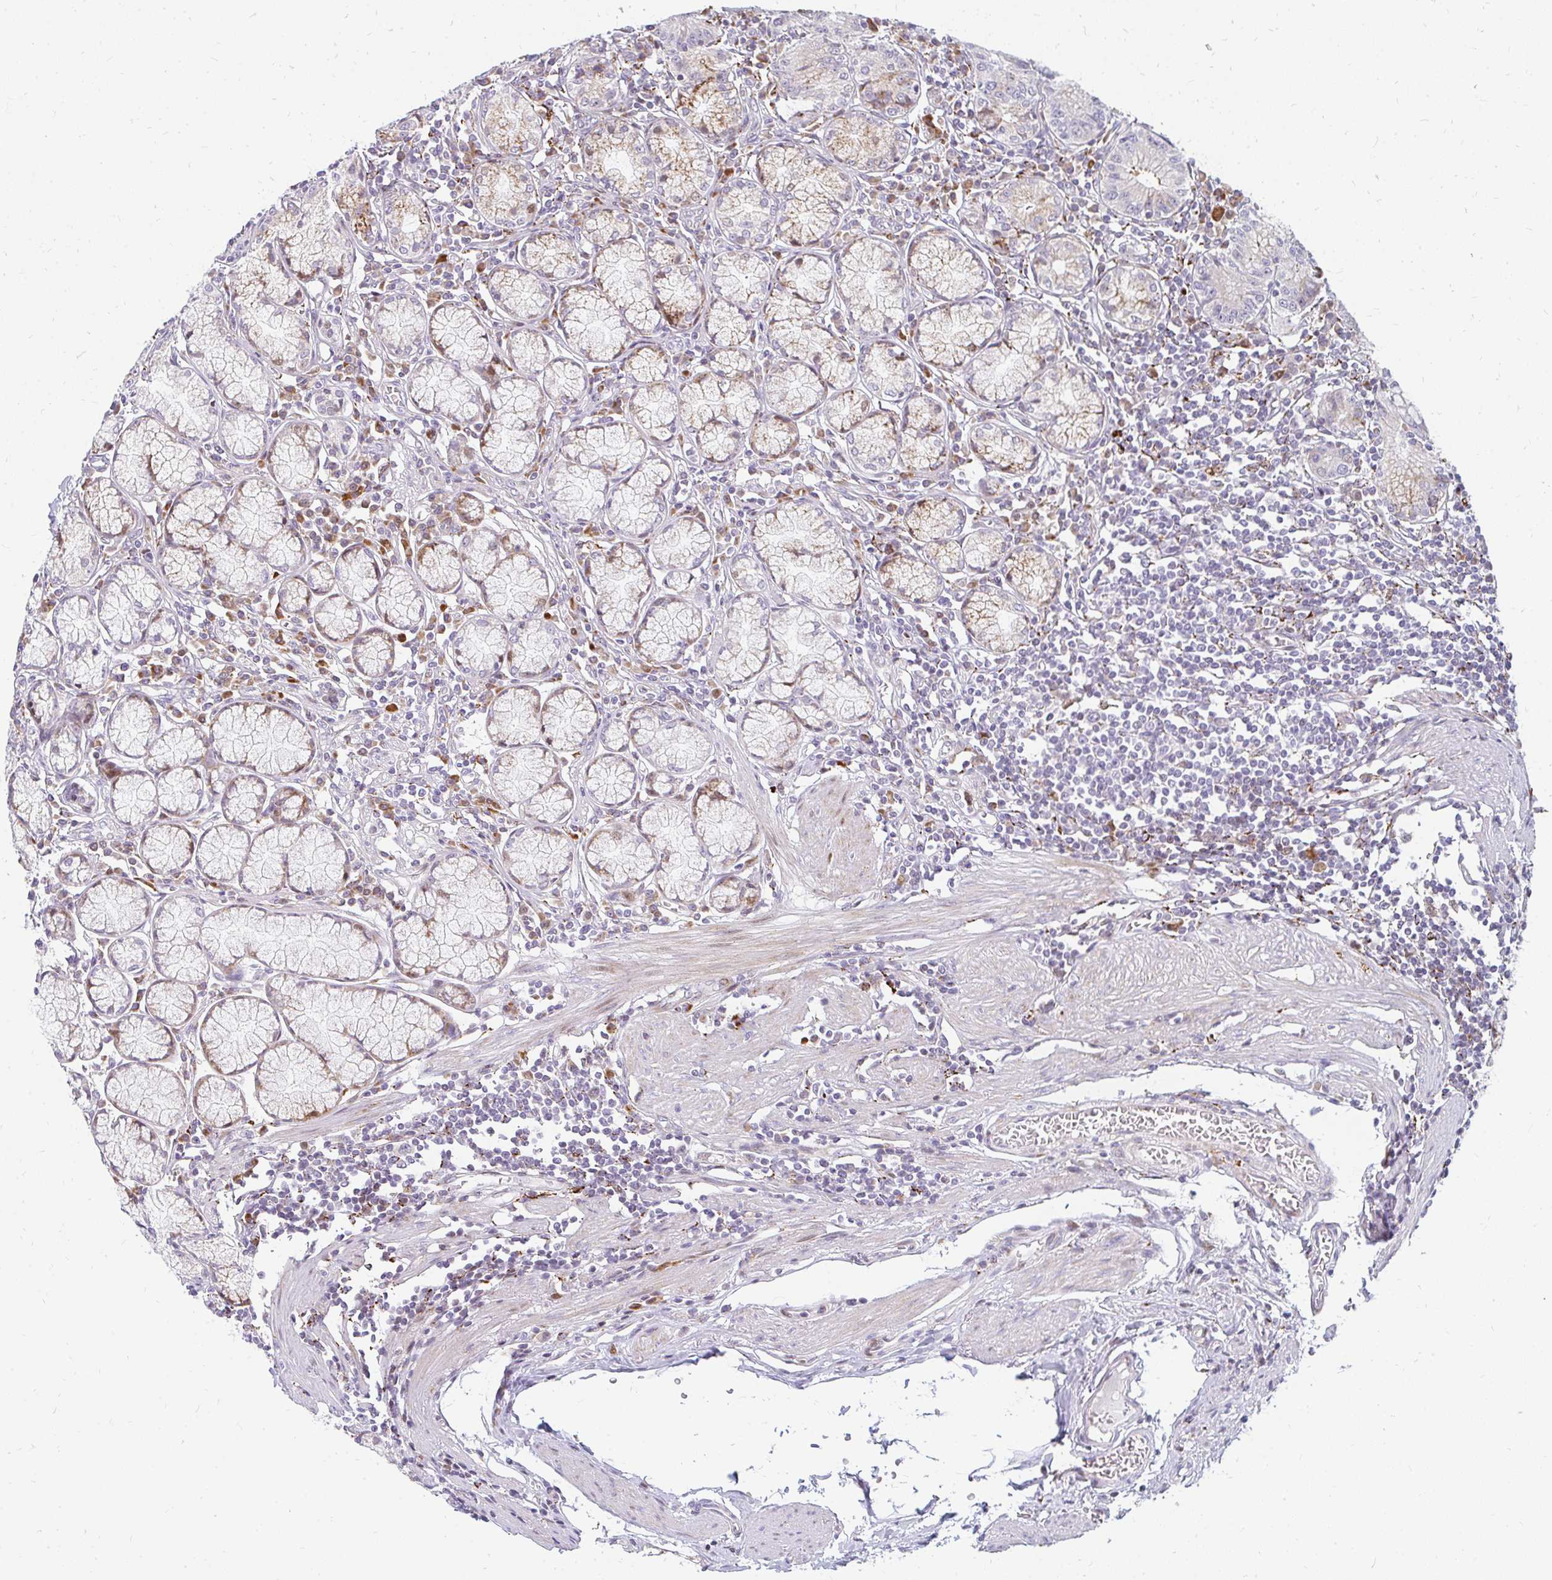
{"staining": {"intensity": "weak", "quantity": "<25%", "location": "cytoplasmic/membranous"}, "tissue": "stomach", "cell_type": "Glandular cells", "image_type": "normal", "snomed": [{"axis": "morphology", "description": "Normal tissue, NOS"}, {"axis": "topography", "description": "Stomach"}], "caption": "Immunohistochemistry (IHC) histopathology image of unremarkable stomach: human stomach stained with DAB (3,3'-diaminobenzidine) reveals no significant protein positivity in glandular cells.", "gene": "PLA2G5", "patient": {"sex": "male", "age": 55}}